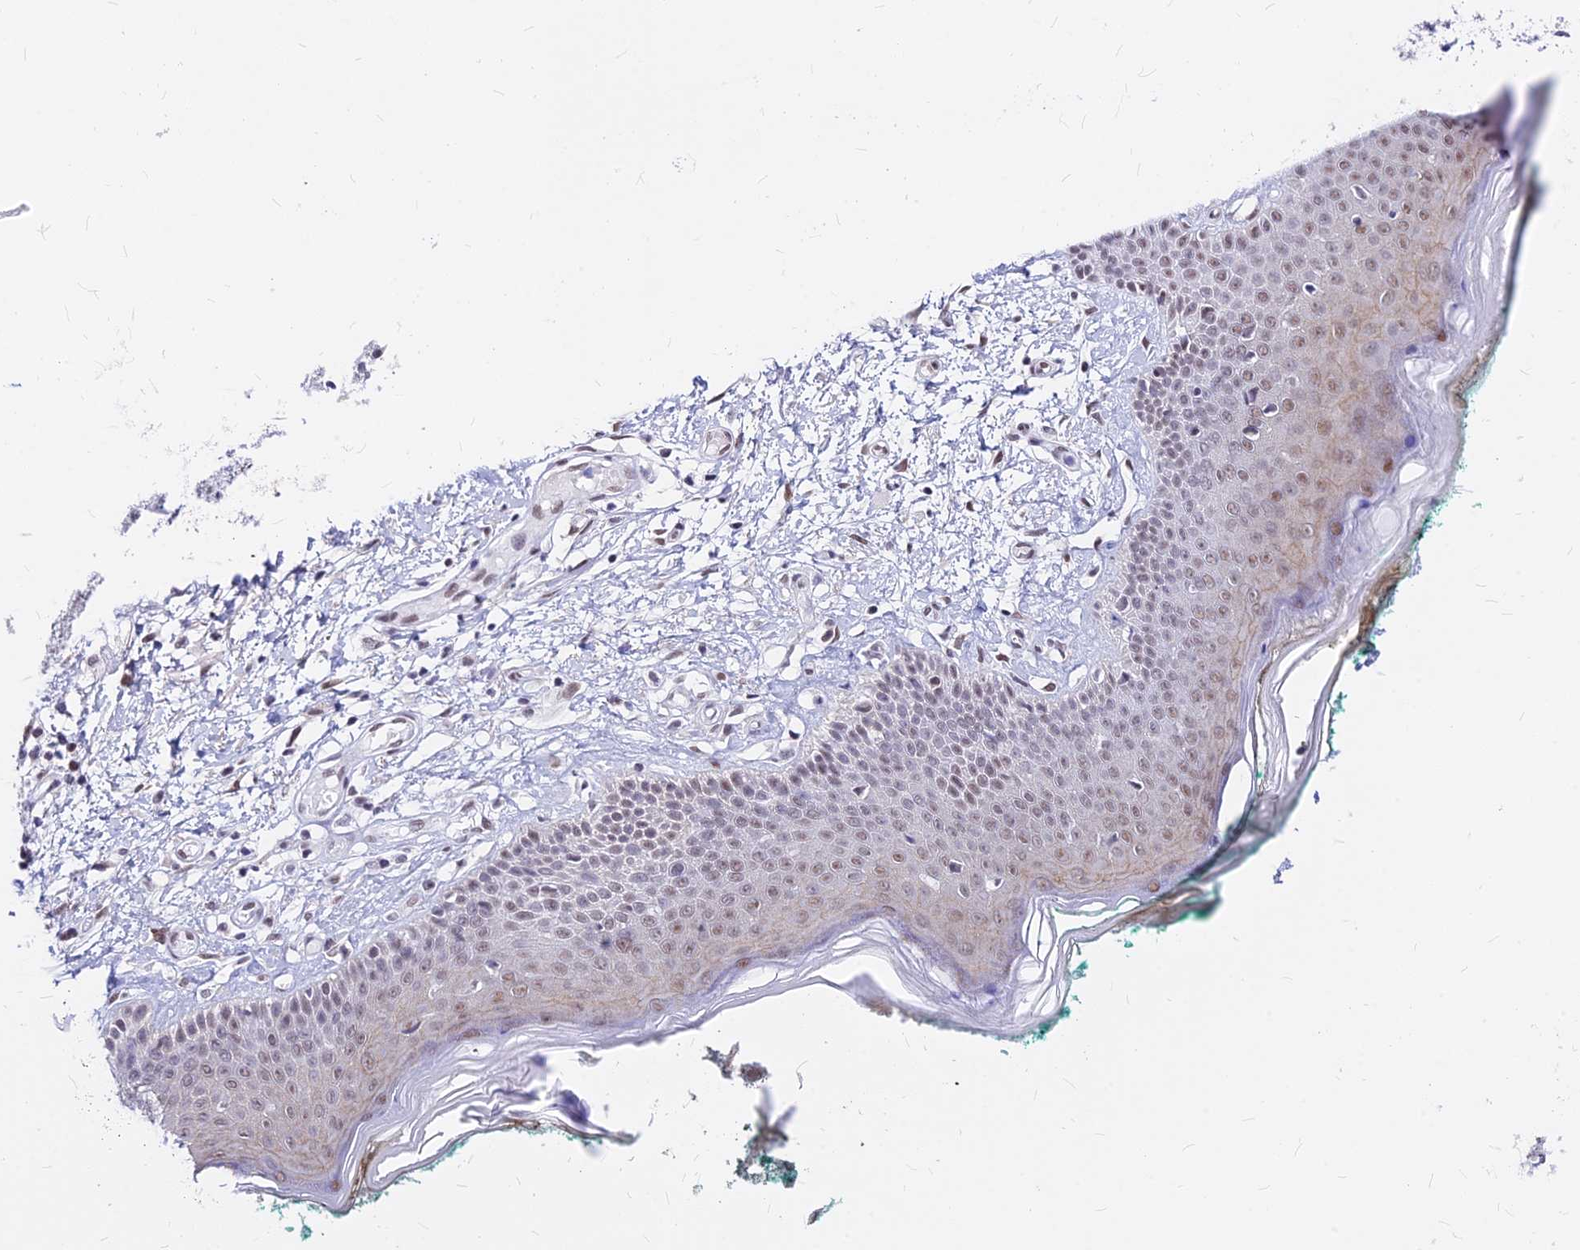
{"staining": {"intensity": "weak", "quantity": ">75%", "location": "nuclear"}, "tissue": "skin", "cell_type": "Fibroblasts", "image_type": "normal", "snomed": [{"axis": "morphology", "description": "Normal tissue, NOS"}, {"axis": "morphology", "description": "Malignant melanoma, NOS"}, {"axis": "topography", "description": "Skin"}], "caption": "The immunohistochemical stain highlights weak nuclear expression in fibroblasts of normal skin. The staining is performed using DAB brown chromogen to label protein expression. The nuclei are counter-stained blue using hematoxylin.", "gene": "KCTD13", "patient": {"sex": "male", "age": 62}}